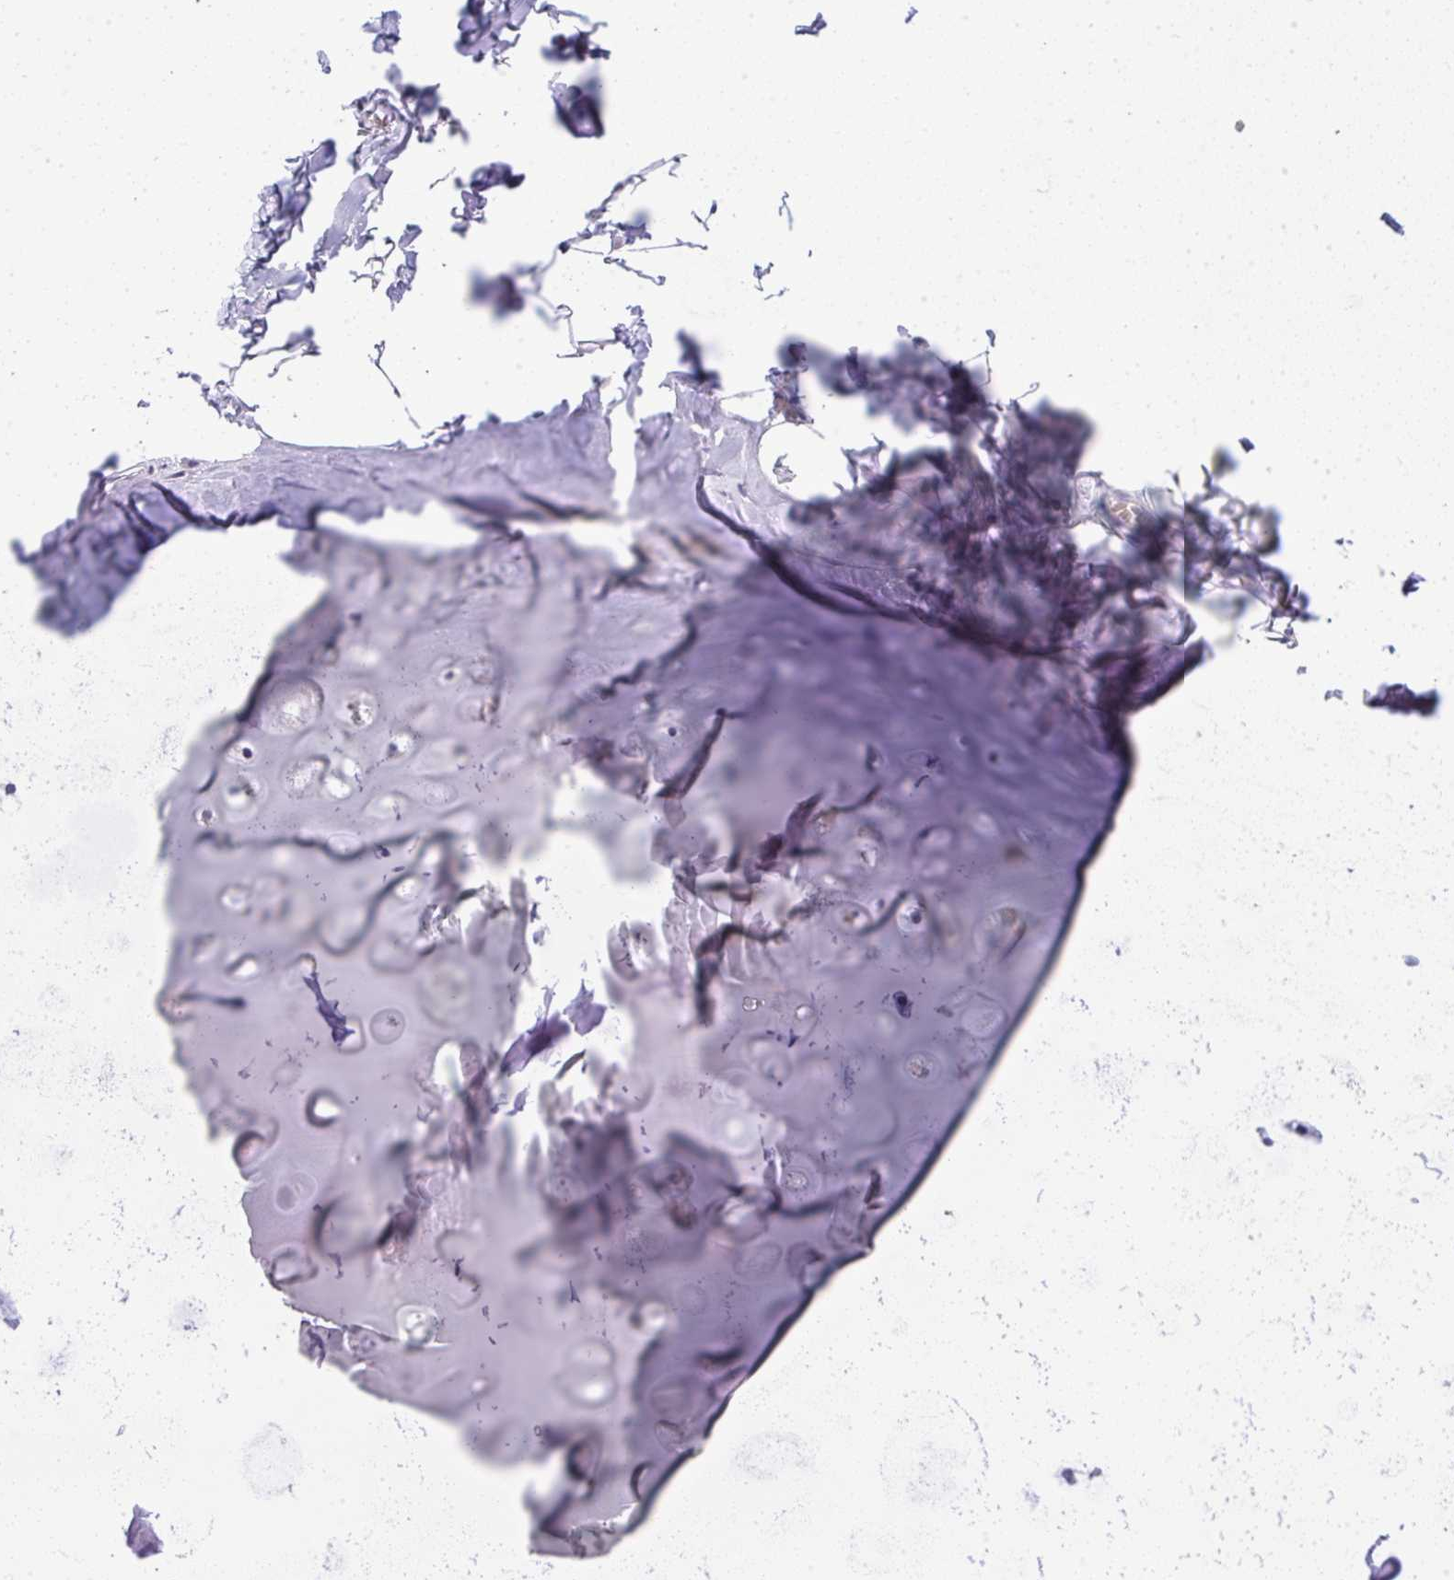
{"staining": {"intensity": "negative", "quantity": "none", "location": "none"}, "tissue": "soft tissue", "cell_type": "Chondrocytes", "image_type": "normal", "snomed": [{"axis": "morphology", "description": "Normal tissue, NOS"}, {"axis": "topography", "description": "Cartilage tissue"}, {"axis": "topography", "description": "Bronchus"}, {"axis": "topography", "description": "Peripheral nerve tissue"}], "caption": "Immunohistochemistry histopathology image of unremarkable human soft tissue stained for a protein (brown), which reveals no positivity in chondrocytes.", "gene": "VPS4B", "patient": {"sex": "male", "age": 67}}